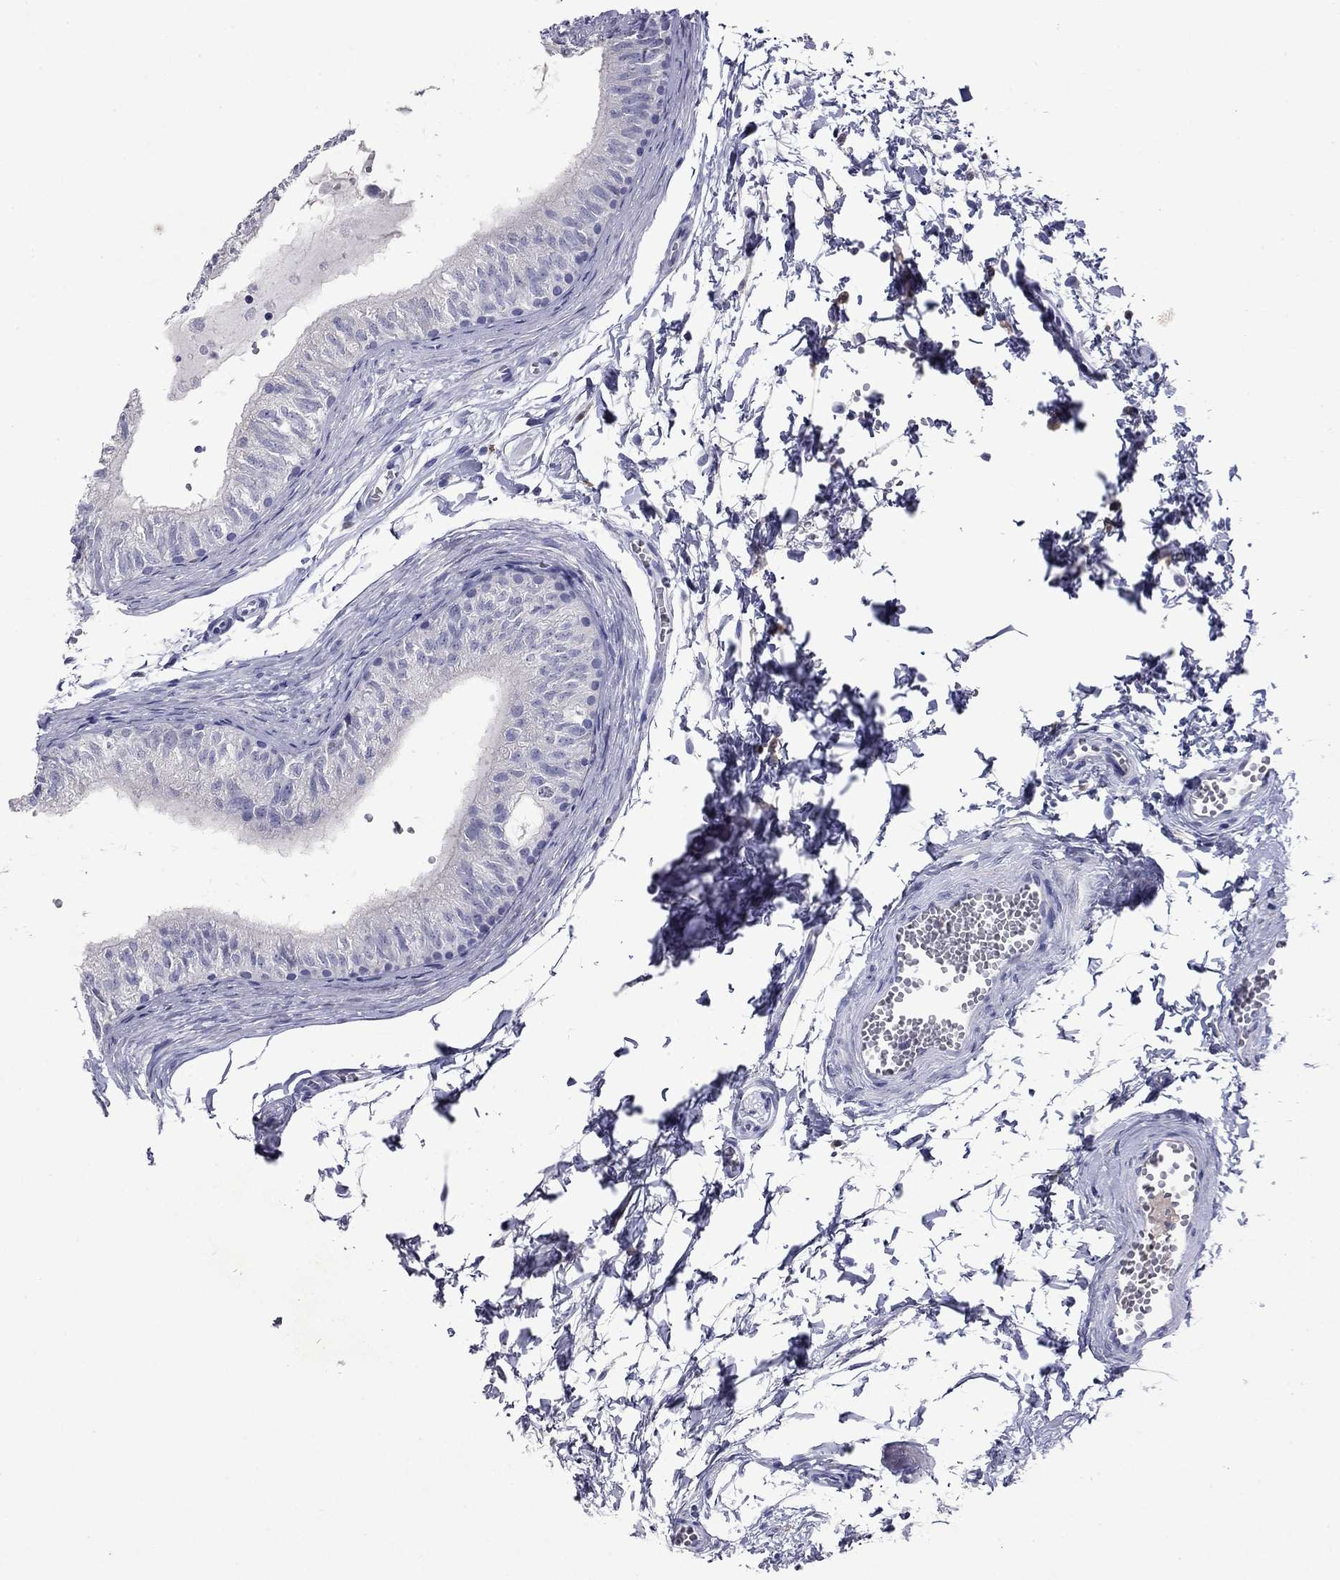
{"staining": {"intensity": "negative", "quantity": "none", "location": "none"}, "tissue": "epididymis", "cell_type": "Glandular cells", "image_type": "normal", "snomed": [{"axis": "morphology", "description": "Normal tissue, NOS"}, {"axis": "topography", "description": "Epididymis"}], "caption": "Immunohistochemistry micrograph of benign human epididymis stained for a protein (brown), which exhibits no staining in glandular cells.", "gene": "CFAP119", "patient": {"sex": "male", "age": 22}}